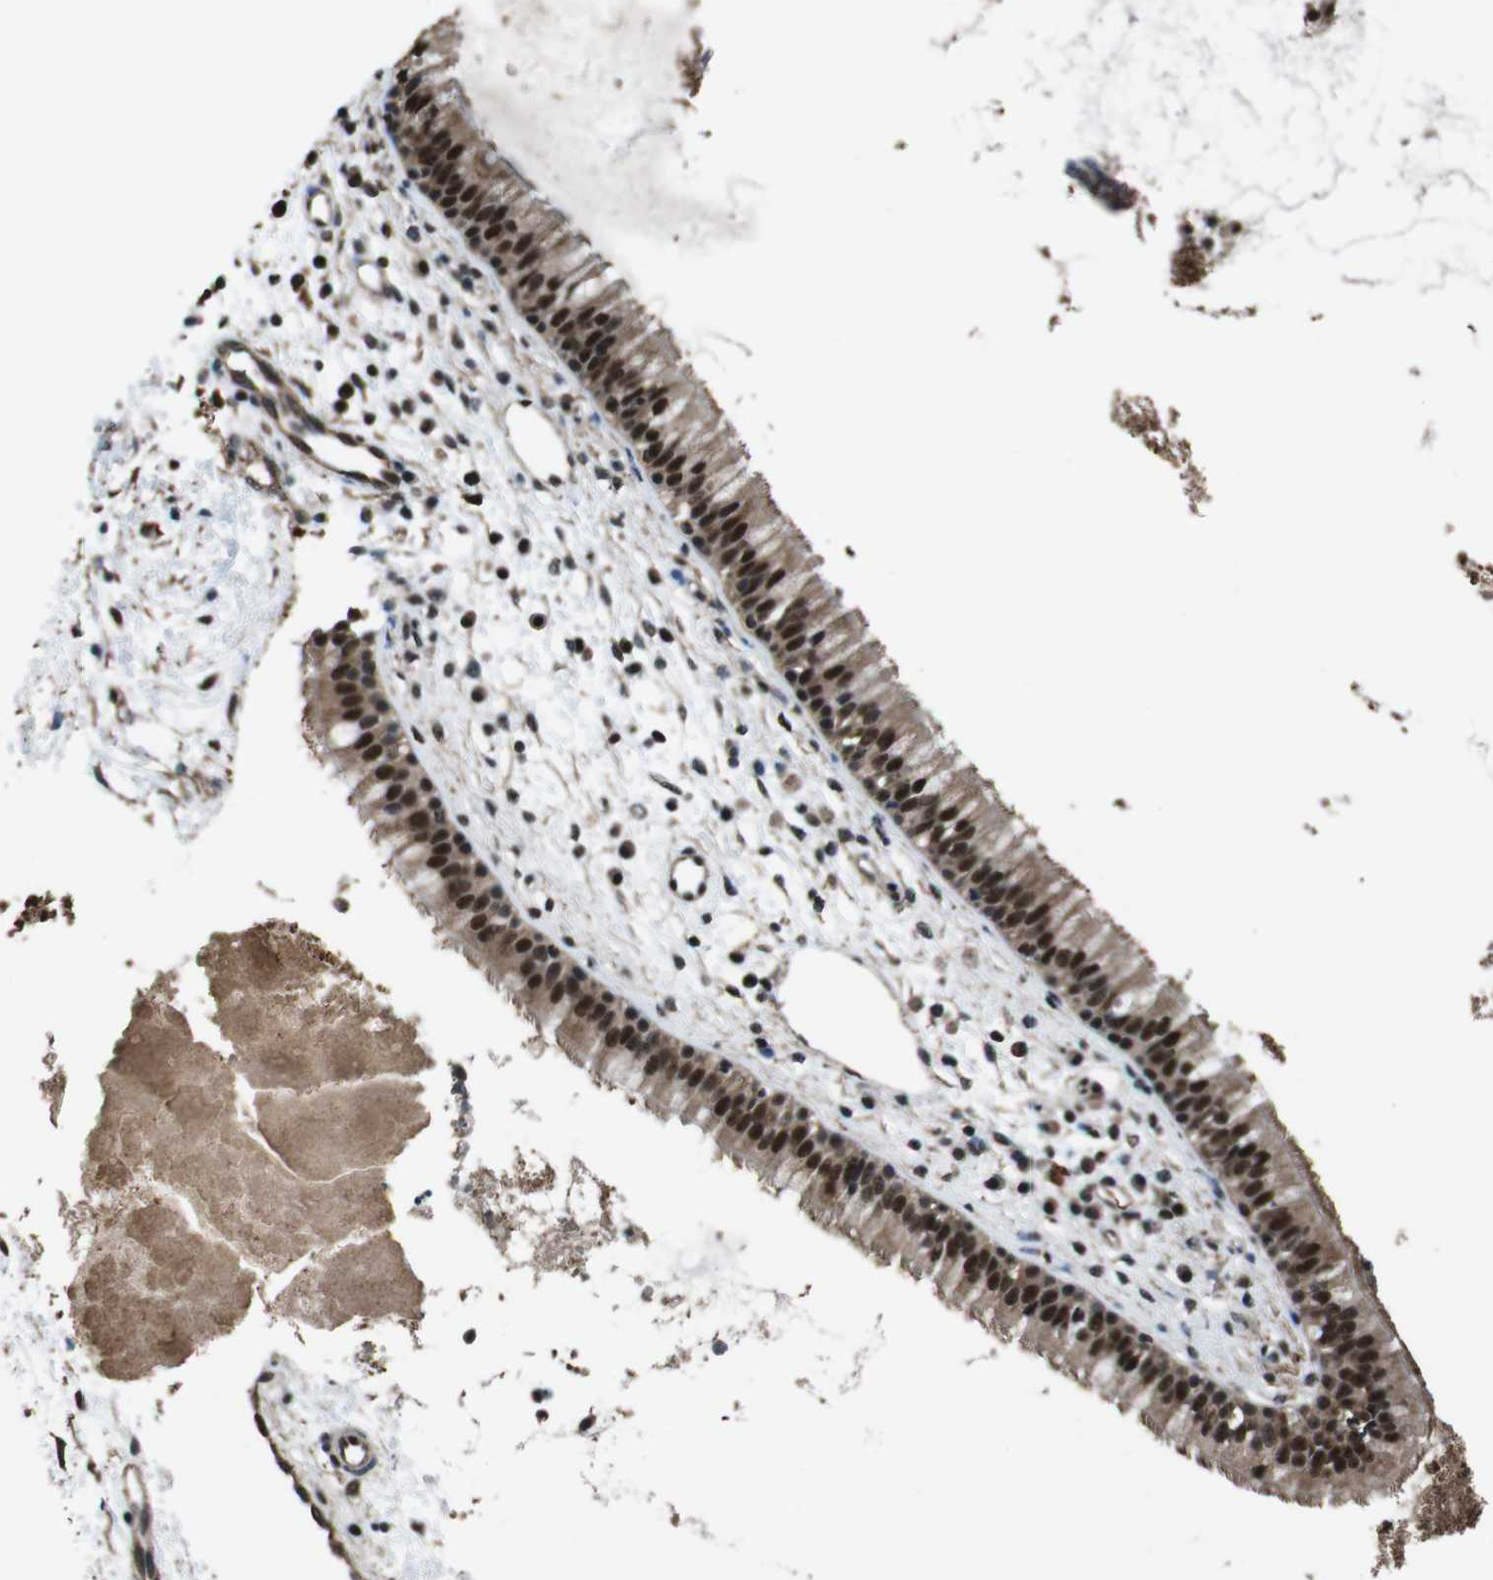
{"staining": {"intensity": "strong", "quantity": ">75%", "location": "cytoplasmic/membranous,nuclear"}, "tissue": "nasopharynx", "cell_type": "Respiratory epithelial cells", "image_type": "normal", "snomed": [{"axis": "morphology", "description": "Normal tissue, NOS"}, {"axis": "topography", "description": "Nasopharynx"}], "caption": "Nasopharynx stained with immunohistochemistry (IHC) shows strong cytoplasmic/membranous,nuclear staining in about >75% of respiratory epithelial cells. (Stains: DAB (3,3'-diaminobenzidine) in brown, nuclei in blue, Microscopy: brightfield microscopy at high magnification).", "gene": "NR4A2", "patient": {"sex": "male", "age": 21}}